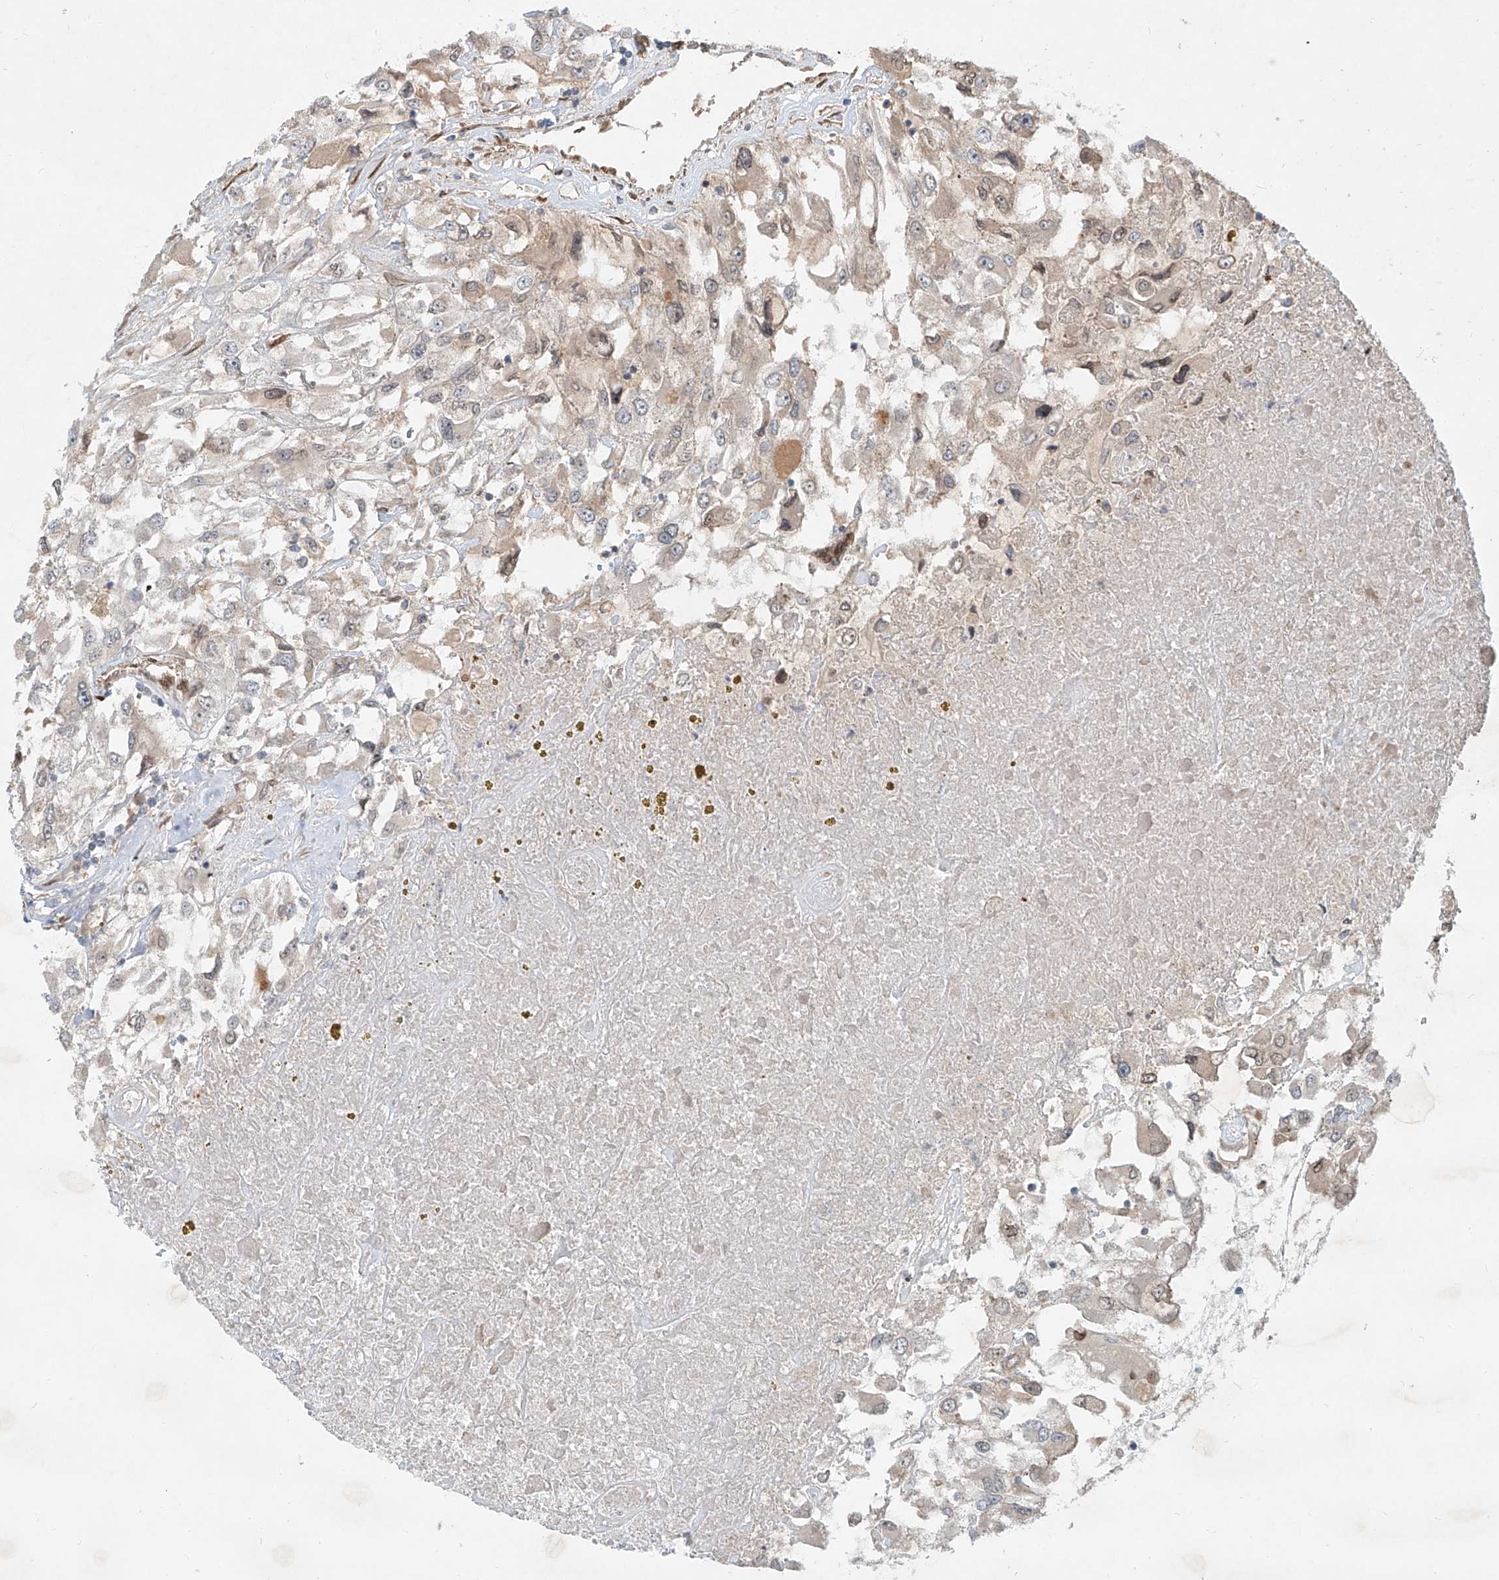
{"staining": {"intensity": "moderate", "quantity": "<25%", "location": "nuclear"}, "tissue": "renal cancer", "cell_type": "Tumor cells", "image_type": "cancer", "snomed": [{"axis": "morphology", "description": "Adenocarcinoma, NOS"}, {"axis": "topography", "description": "Kidney"}], "caption": "Immunohistochemical staining of human renal cancer exhibits moderate nuclear protein expression in approximately <25% of tumor cells.", "gene": "SASH1", "patient": {"sex": "female", "age": 52}}